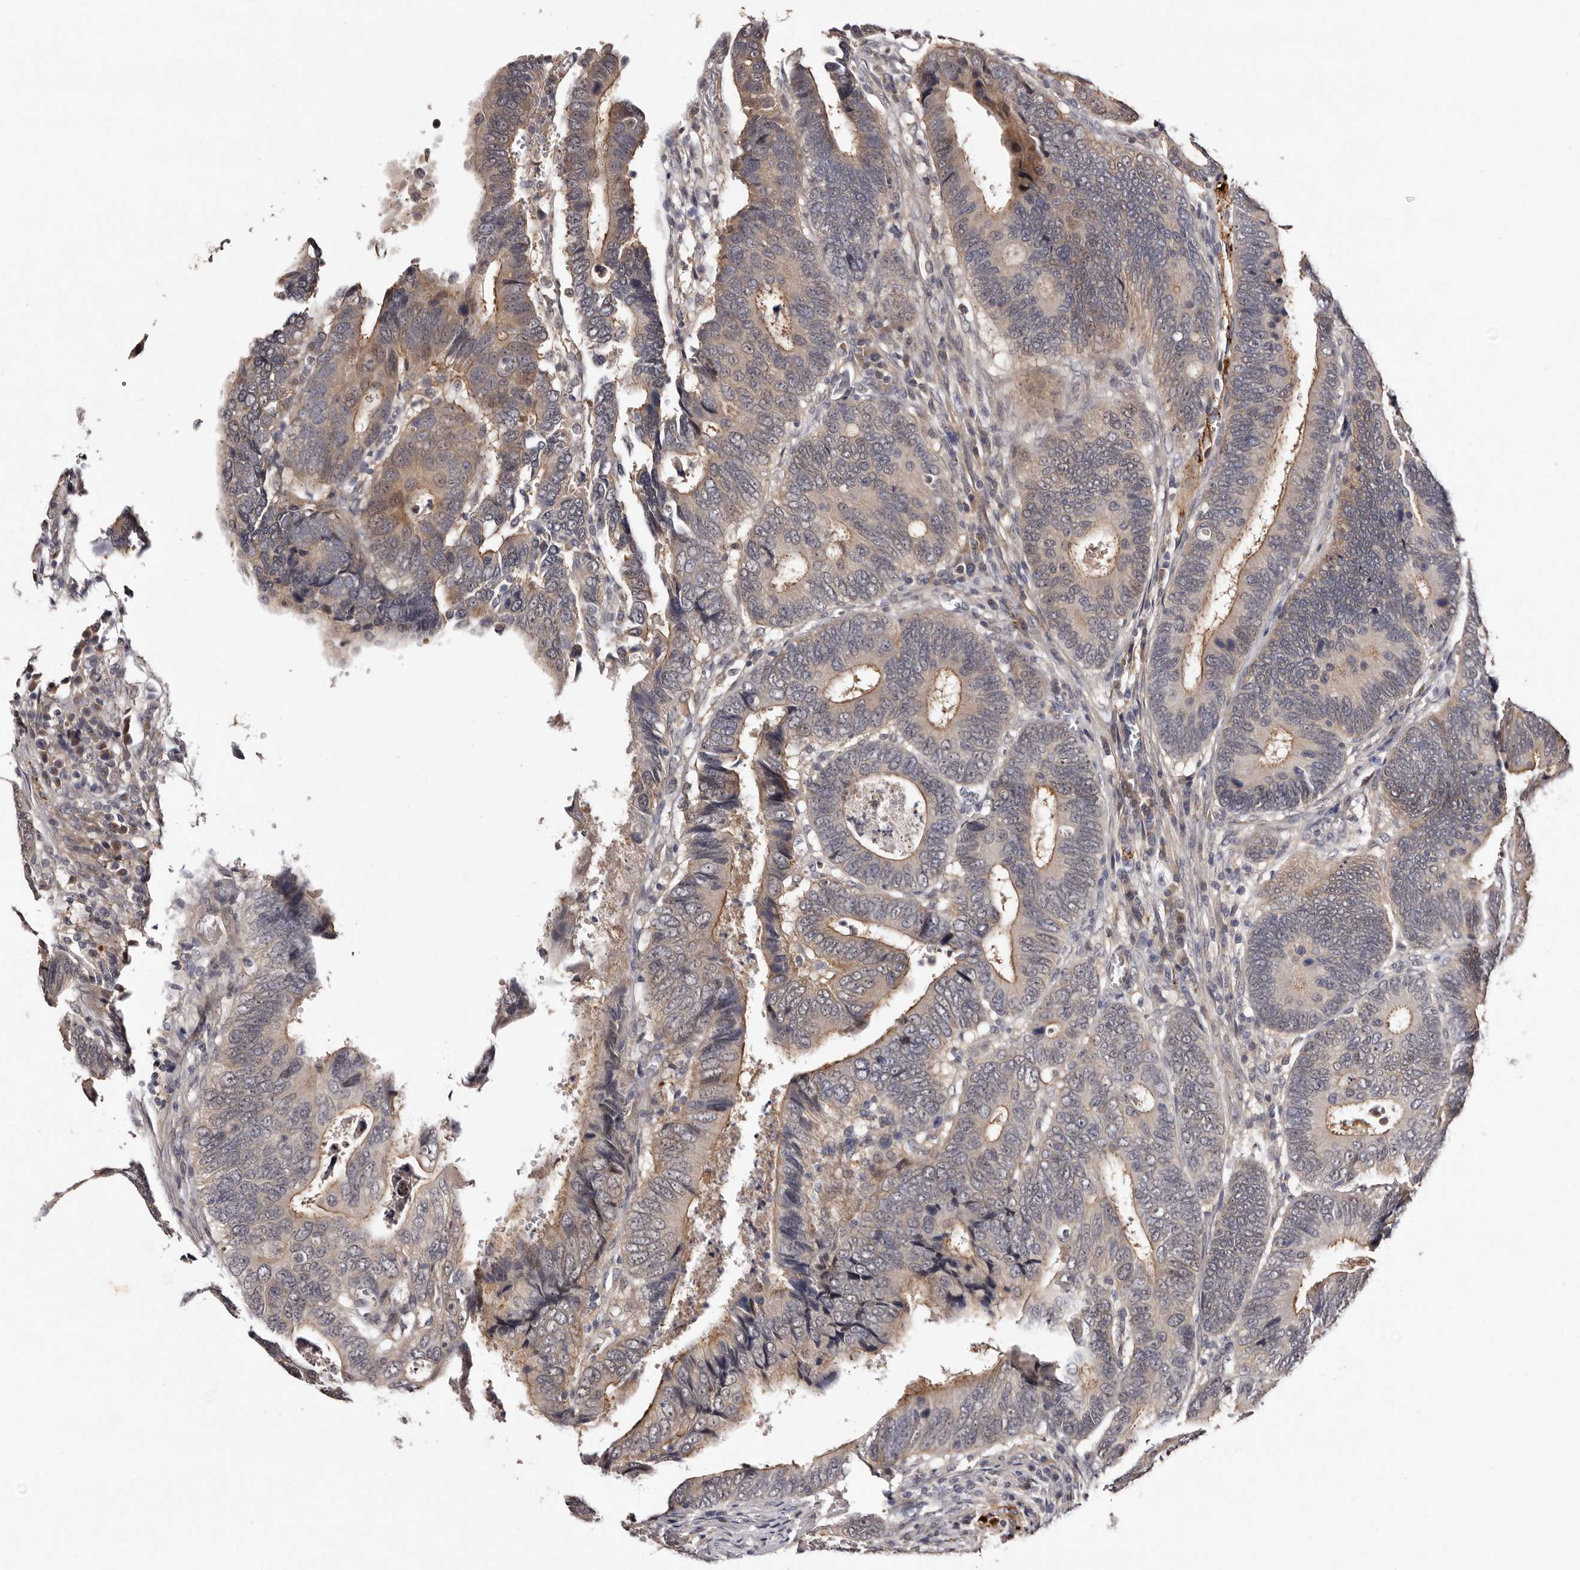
{"staining": {"intensity": "moderate", "quantity": "<25%", "location": "cytoplasmic/membranous"}, "tissue": "colorectal cancer", "cell_type": "Tumor cells", "image_type": "cancer", "snomed": [{"axis": "morphology", "description": "Adenocarcinoma, NOS"}, {"axis": "topography", "description": "Colon"}], "caption": "IHC (DAB (3,3'-diaminobenzidine)) staining of human colorectal adenocarcinoma demonstrates moderate cytoplasmic/membranous protein expression in approximately <25% of tumor cells.", "gene": "LANCL2", "patient": {"sex": "male", "age": 72}}